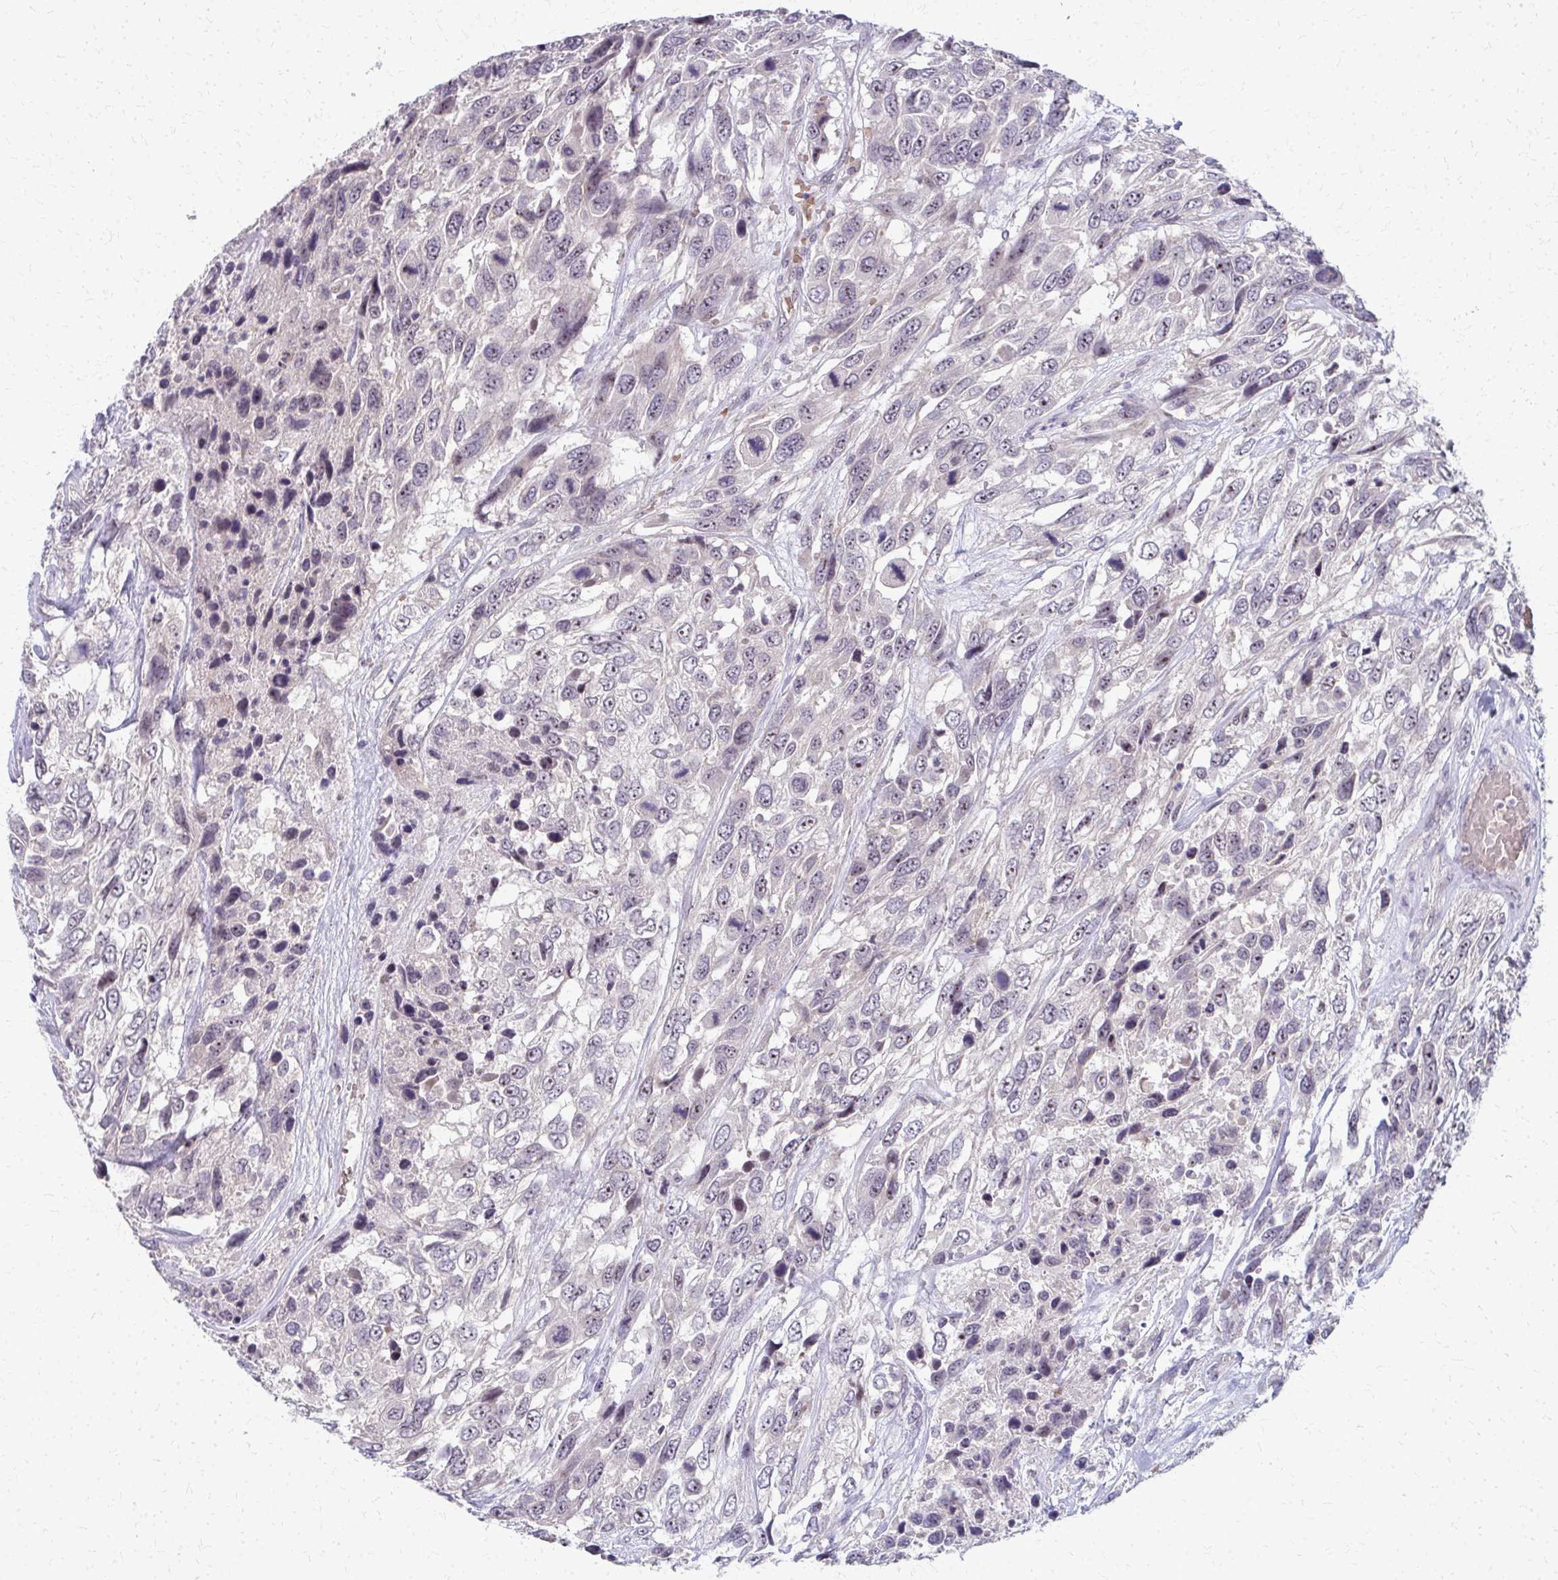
{"staining": {"intensity": "negative", "quantity": "none", "location": "none"}, "tissue": "urothelial cancer", "cell_type": "Tumor cells", "image_type": "cancer", "snomed": [{"axis": "morphology", "description": "Urothelial carcinoma, High grade"}, {"axis": "topography", "description": "Urinary bladder"}], "caption": "A high-resolution photomicrograph shows immunohistochemistry staining of urothelial cancer, which exhibits no significant positivity in tumor cells. (Stains: DAB immunohistochemistry with hematoxylin counter stain, Microscopy: brightfield microscopy at high magnification).", "gene": "NUDT16", "patient": {"sex": "female", "age": 70}}